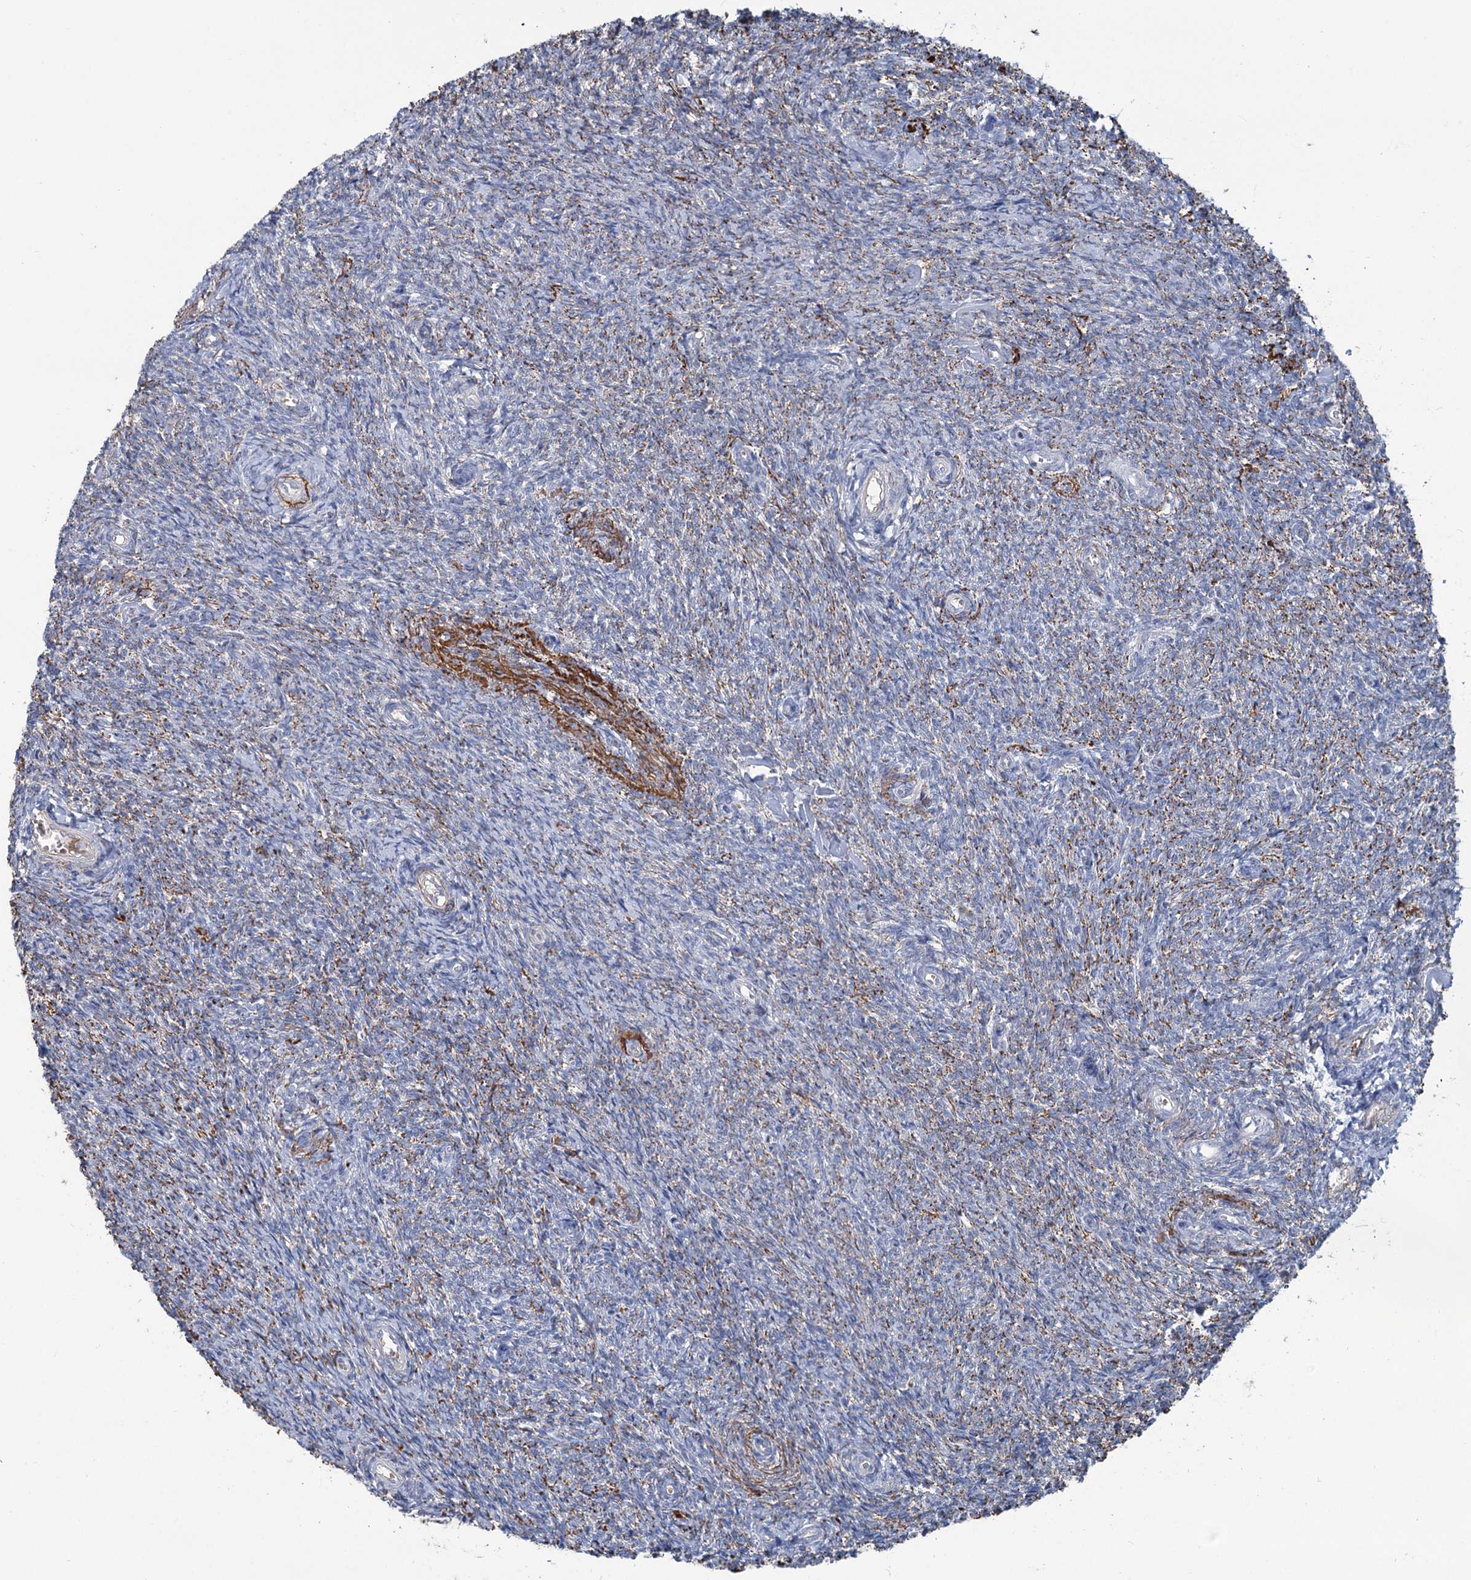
{"staining": {"intensity": "weak", "quantity": "25%-75%", "location": "cytoplasmic/membranous"}, "tissue": "ovary", "cell_type": "Ovarian stroma cells", "image_type": "normal", "snomed": [{"axis": "morphology", "description": "Normal tissue, NOS"}, {"axis": "topography", "description": "Ovary"}], "caption": "Protein expression by immunohistochemistry displays weak cytoplasmic/membranous expression in about 25%-75% of ovarian stroma cells in normal ovary.", "gene": "URAD", "patient": {"sex": "female", "age": 44}}